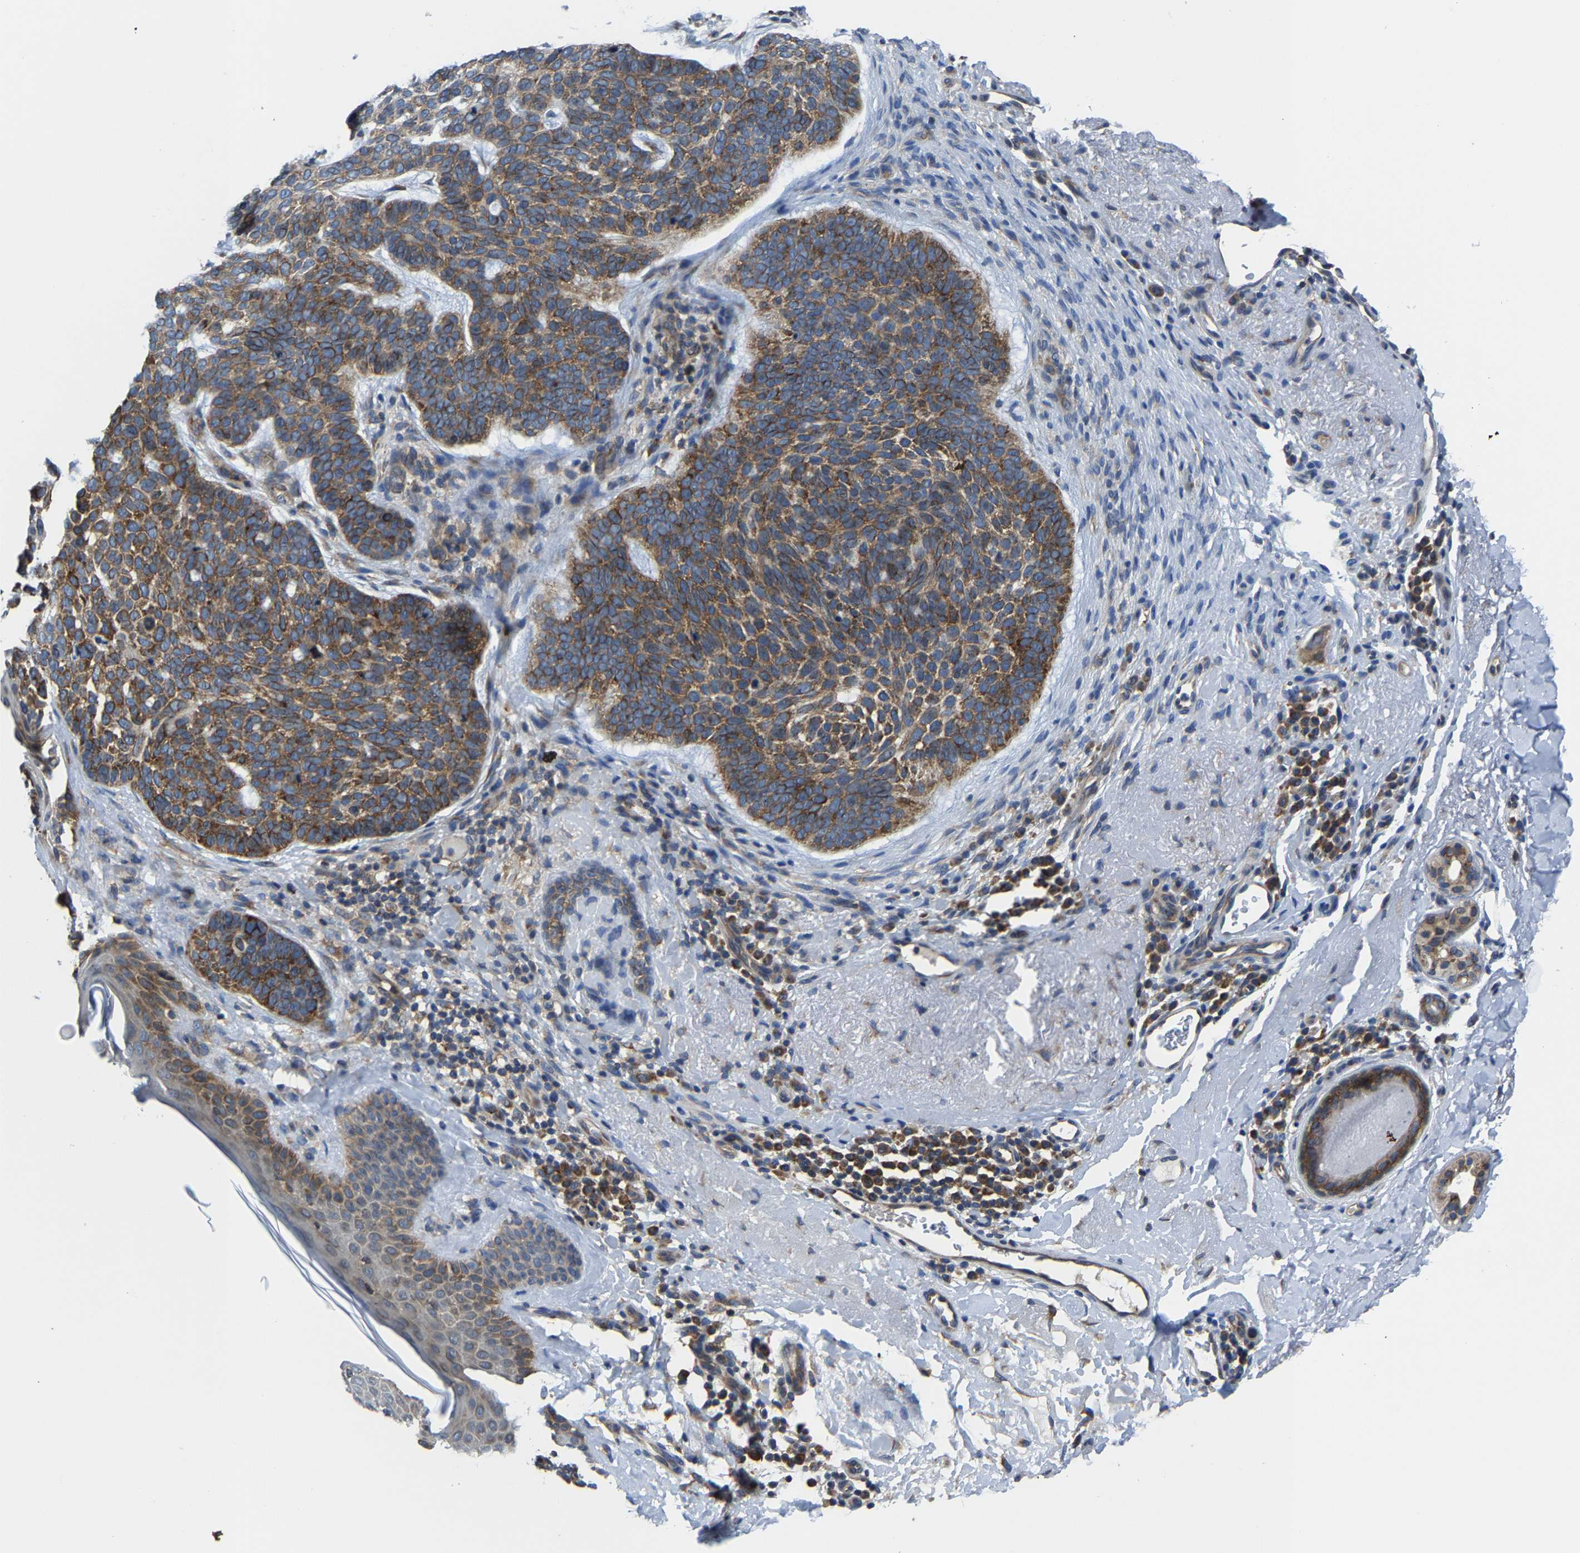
{"staining": {"intensity": "moderate", "quantity": ">75%", "location": "cytoplasmic/membranous"}, "tissue": "skin cancer", "cell_type": "Tumor cells", "image_type": "cancer", "snomed": [{"axis": "morphology", "description": "Basal cell carcinoma"}, {"axis": "topography", "description": "Skin"}, {"axis": "topography", "description": "Skin of head"}], "caption": "A medium amount of moderate cytoplasmic/membranous positivity is identified in approximately >75% of tumor cells in basal cell carcinoma (skin) tissue.", "gene": "G3BP2", "patient": {"sex": "female", "age": 85}}